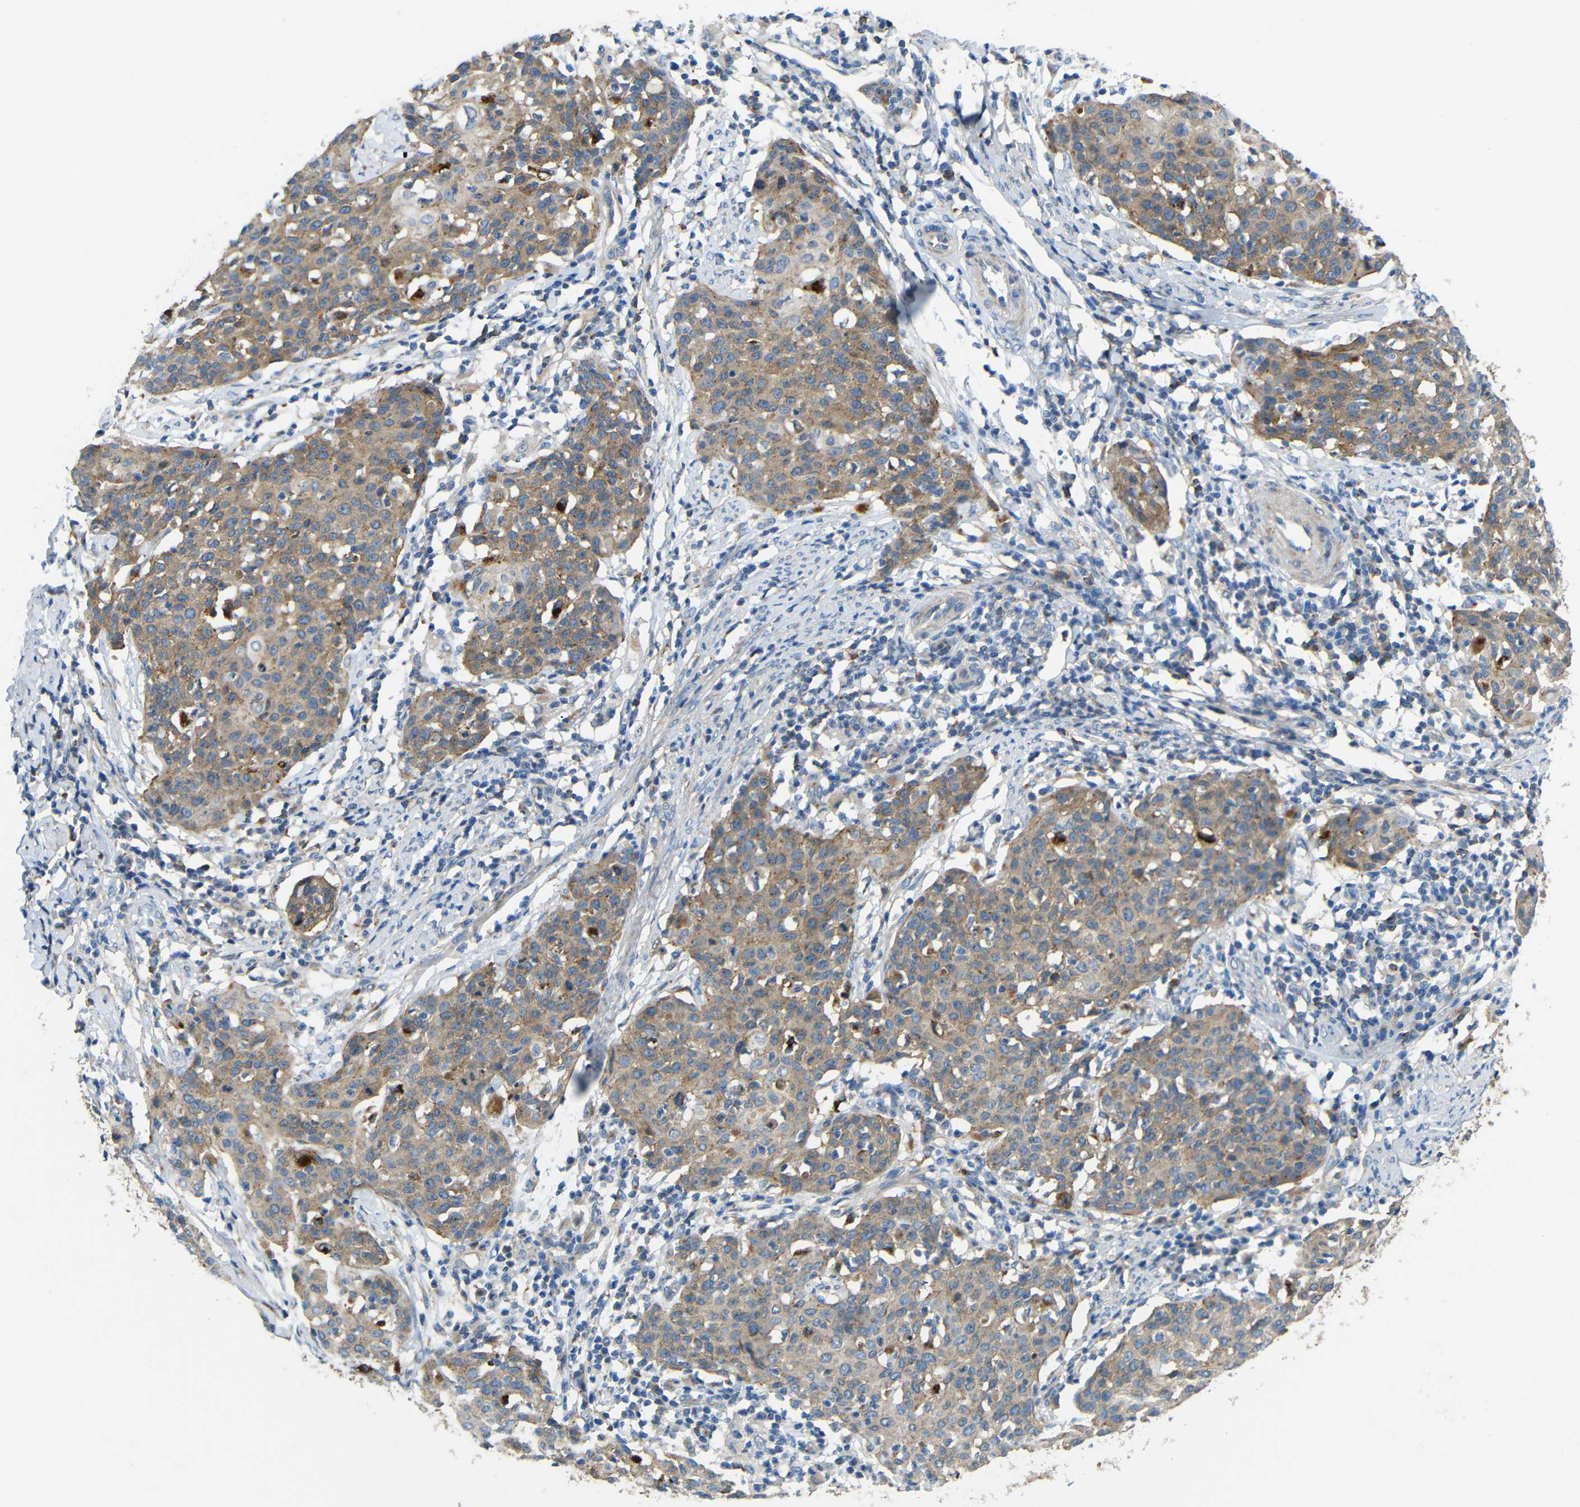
{"staining": {"intensity": "moderate", "quantity": ">75%", "location": "cytoplasmic/membranous"}, "tissue": "cervical cancer", "cell_type": "Tumor cells", "image_type": "cancer", "snomed": [{"axis": "morphology", "description": "Squamous cell carcinoma, NOS"}, {"axis": "topography", "description": "Cervix"}], "caption": "This micrograph displays immunohistochemistry (IHC) staining of human cervical squamous cell carcinoma, with medium moderate cytoplasmic/membranous positivity in approximately >75% of tumor cells.", "gene": "SYPL1", "patient": {"sex": "female", "age": 38}}